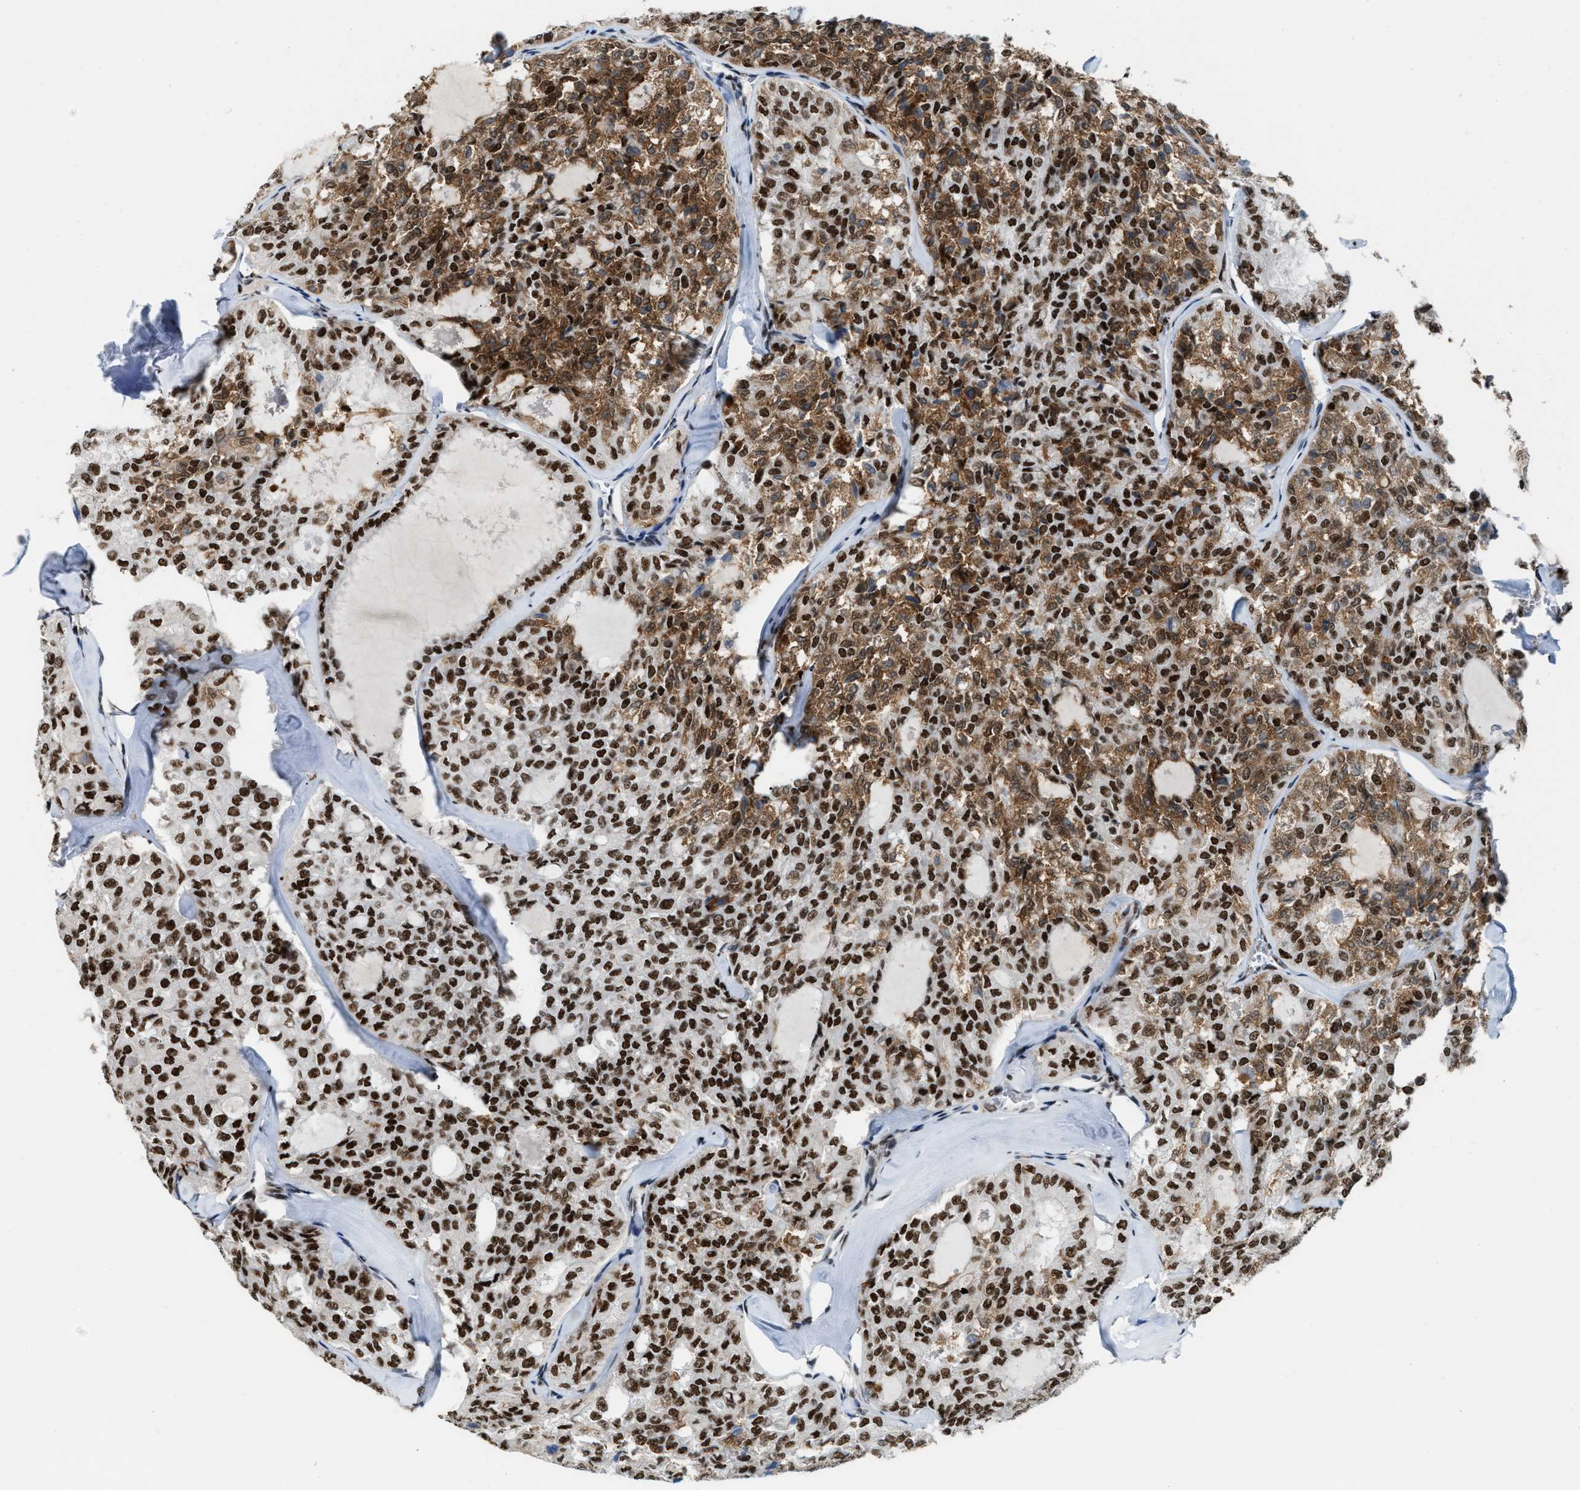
{"staining": {"intensity": "strong", "quantity": ">75%", "location": "cytoplasmic/membranous,nuclear"}, "tissue": "thyroid cancer", "cell_type": "Tumor cells", "image_type": "cancer", "snomed": [{"axis": "morphology", "description": "Follicular adenoma carcinoma, NOS"}, {"axis": "topography", "description": "Thyroid gland"}], "caption": "This photomicrograph exhibits immunohistochemistry staining of thyroid follicular adenoma carcinoma, with high strong cytoplasmic/membranous and nuclear expression in approximately >75% of tumor cells.", "gene": "NUMA1", "patient": {"sex": "male", "age": 75}}